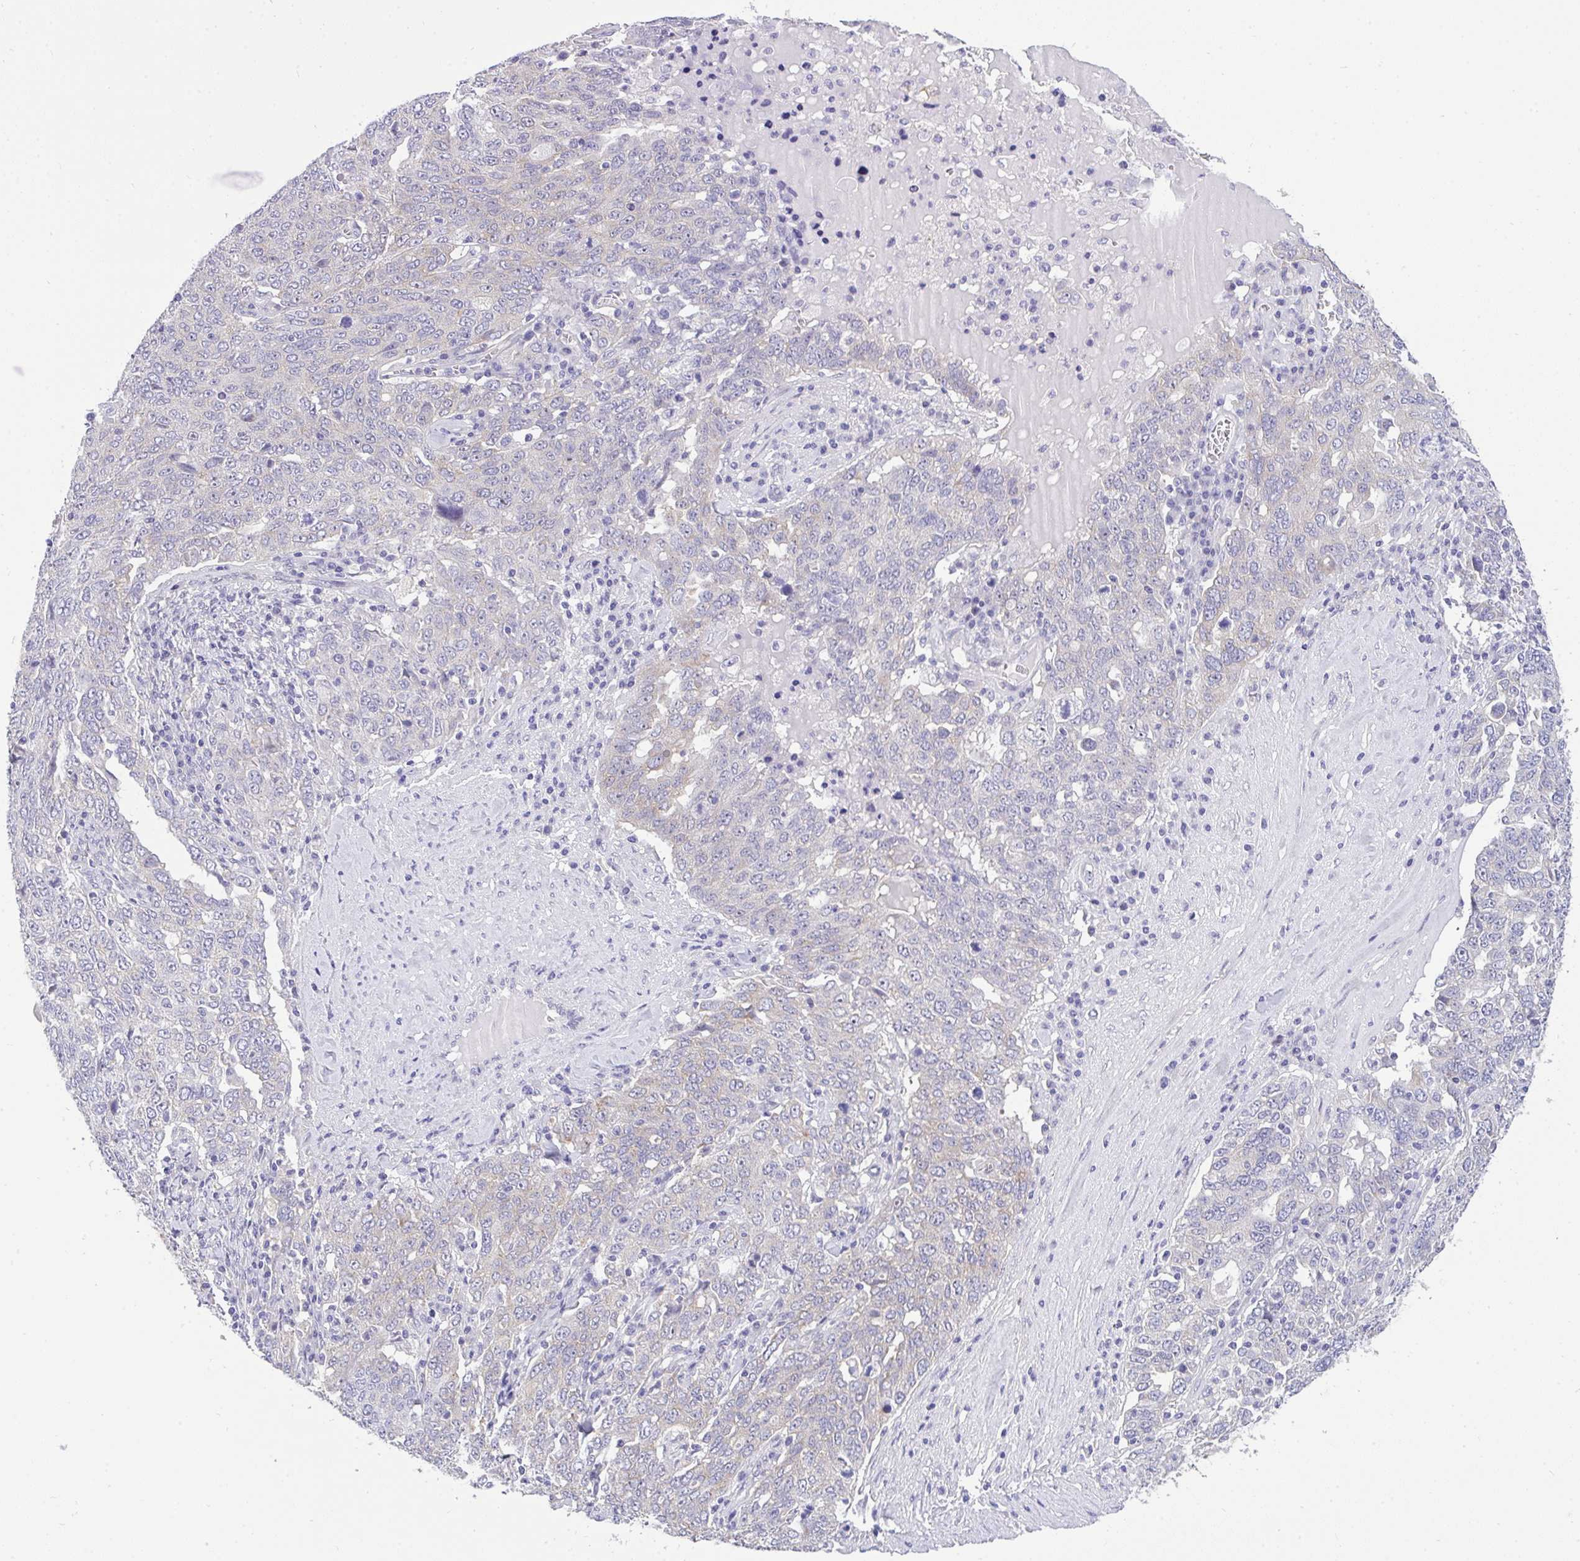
{"staining": {"intensity": "negative", "quantity": "none", "location": "none"}, "tissue": "ovarian cancer", "cell_type": "Tumor cells", "image_type": "cancer", "snomed": [{"axis": "morphology", "description": "Carcinoma, endometroid"}, {"axis": "topography", "description": "Ovary"}], "caption": "Immunohistochemical staining of endometroid carcinoma (ovarian) exhibits no significant expression in tumor cells.", "gene": "VGLL3", "patient": {"sex": "female", "age": 62}}